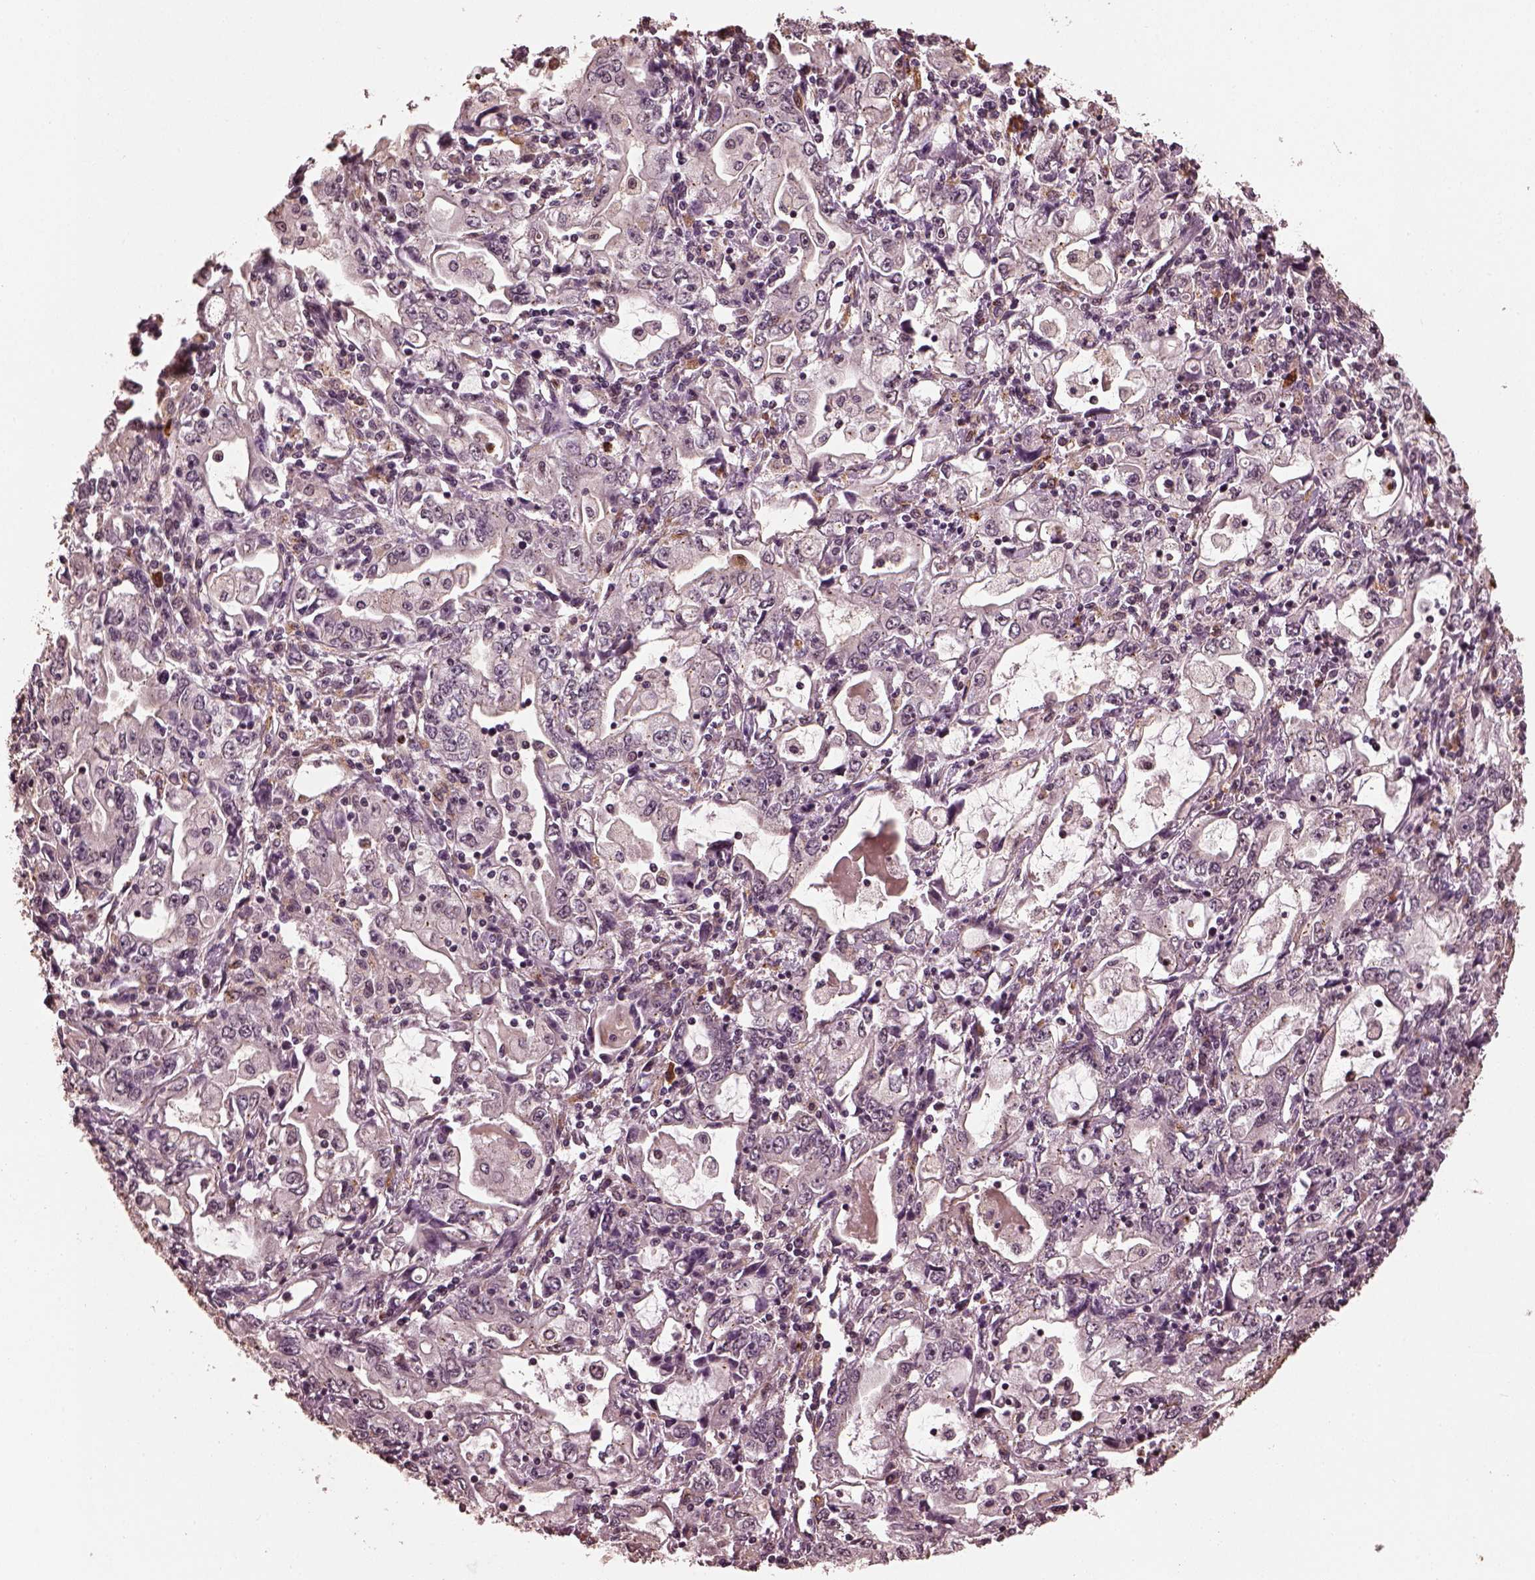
{"staining": {"intensity": "negative", "quantity": "none", "location": "none"}, "tissue": "stomach cancer", "cell_type": "Tumor cells", "image_type": "cancer", "snomed": [{"axis": "morphology", "description": "Adenocarcinoma, NOS"}, {"axis": "topography", "description": "Stomach, lower"}], "caption": "A histopathology image of stomach cancer stained for a protein shows no brown staining in tumor cells.", "gene": "RUFY3", "patient": {"sex": "female", "age": 72}}